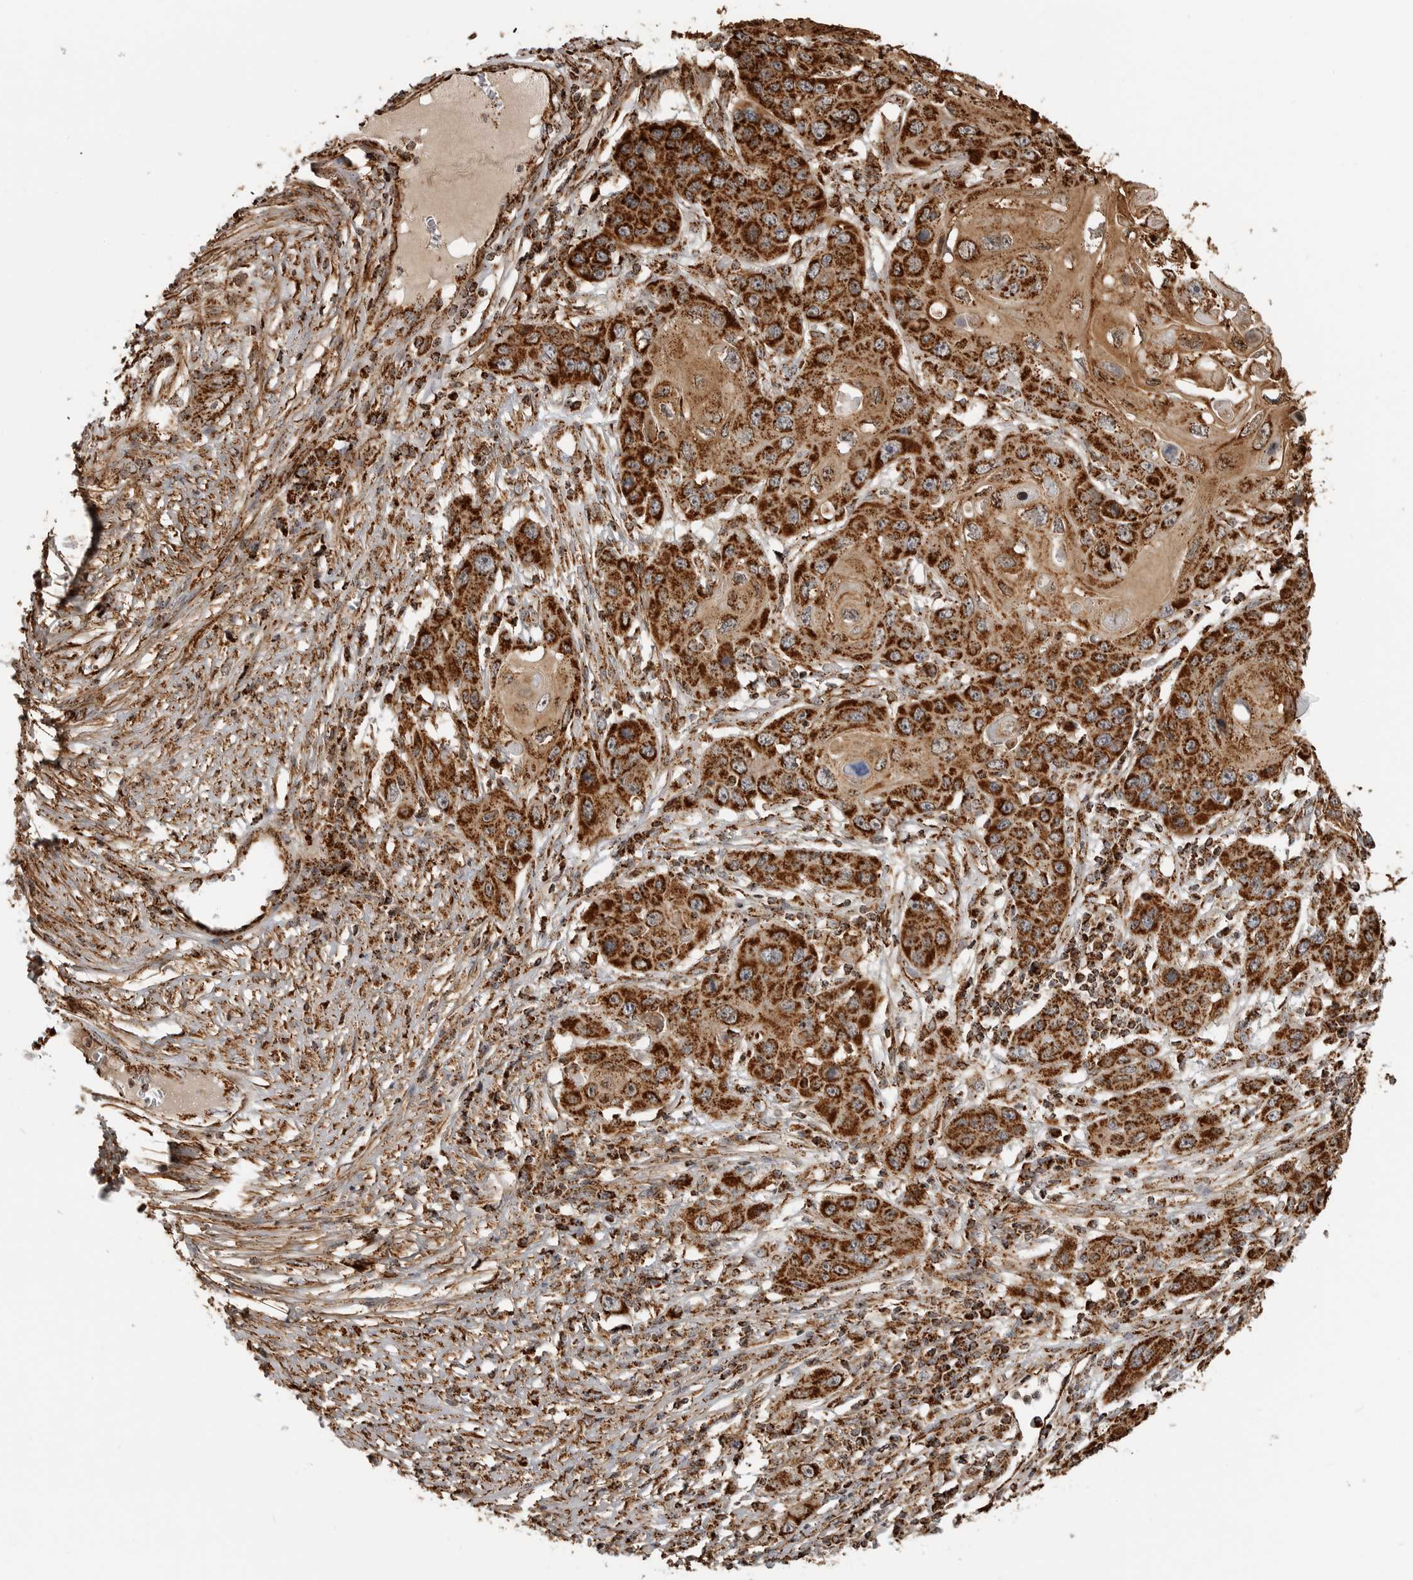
{"staining": {"intensity": "strong", "quantity": ">75%", "location": "cytoplasmic/membranous"}, "tissue": "skin cancer", "cell_type": "Tumor cells", "image_type": "cancer", "snomed": [{"axis": "morphology", "description": "Squamous cell carcinoma, NOS"}, {"axis": "topography", "description": "Skin"}], "caption": "Human skin cancer stained with a brown dye exhibits strong cytoplasmic/membranous positive staining in about >75% of tumor cells.", "gene": "BMP2K", "patient": {"sex": "male", "age": 55}}